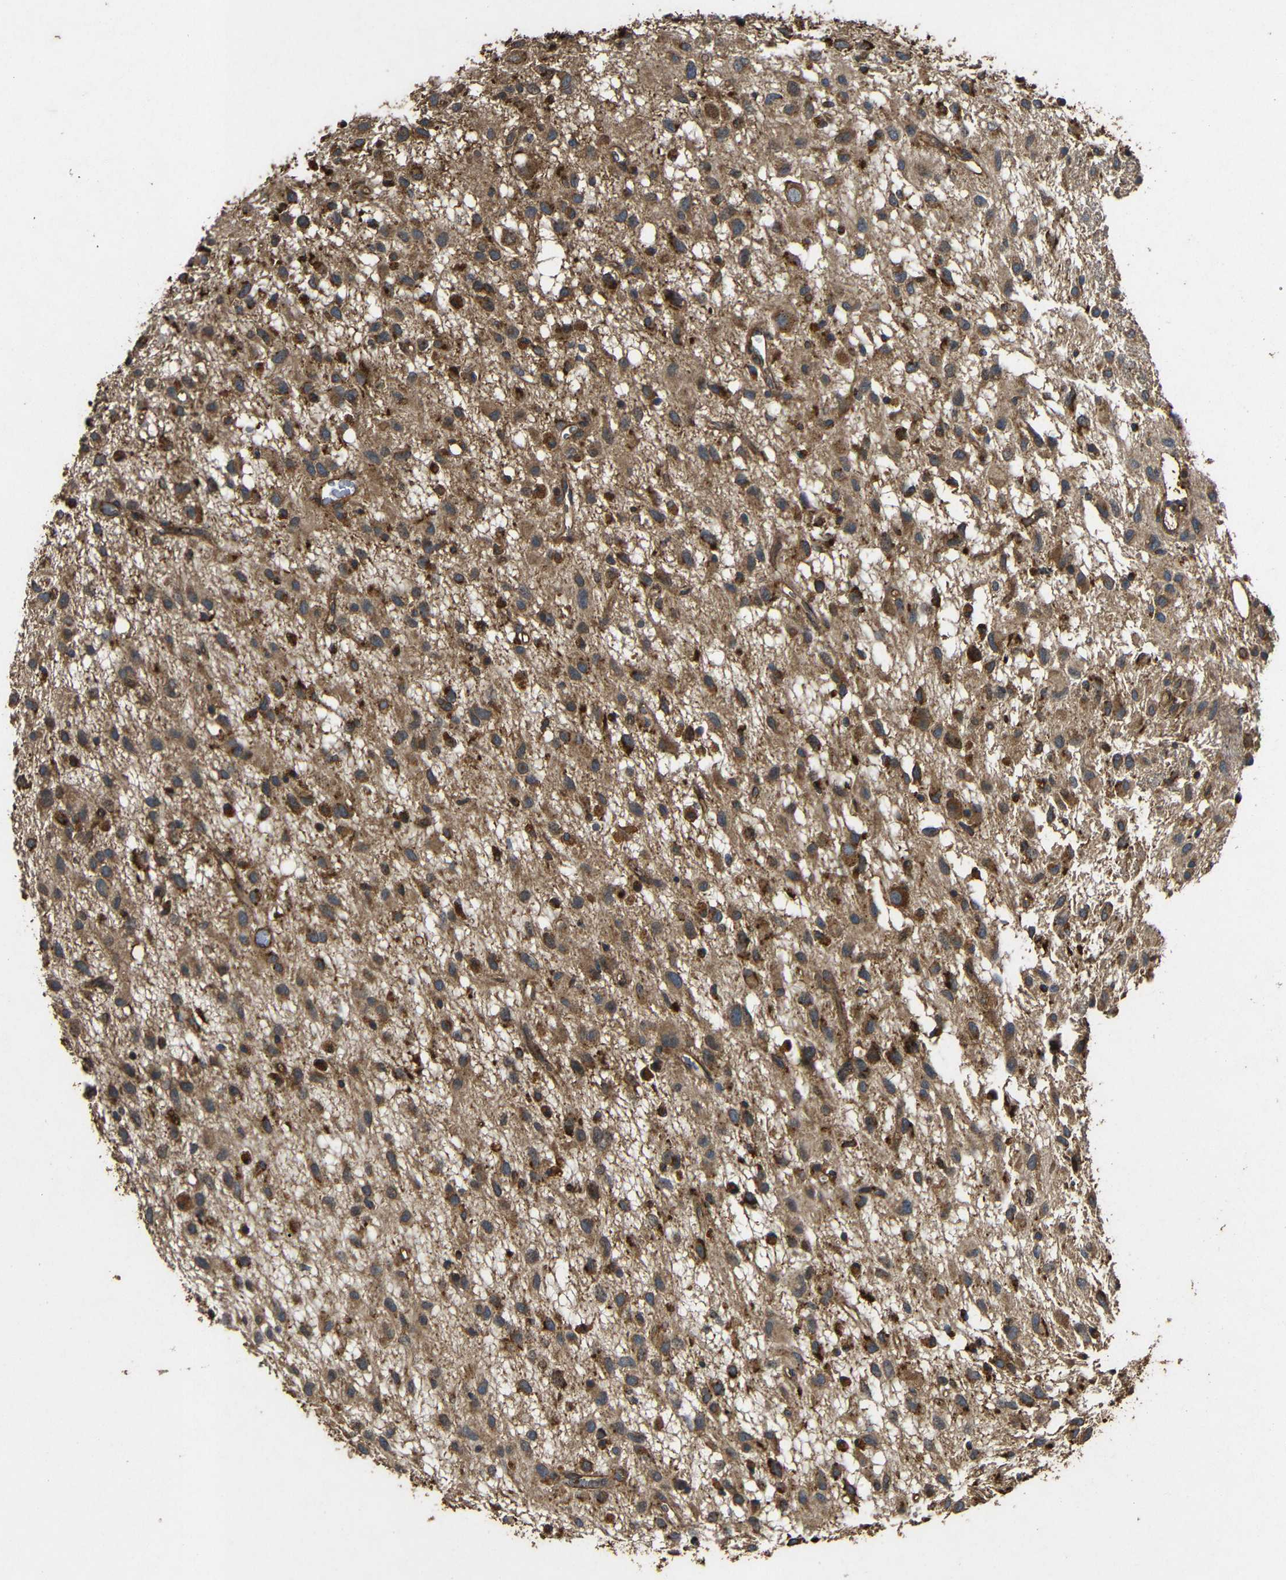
{"staining": {"intensity": "strong", "quantity": "25%-75%", "location": "cytoplasmic/membranous"}, "tissue": "glioma", "cell_type": "Tumor cells", "image_type": "cancer", "snomed": [{"axis": "morphology", "description": "Glioma, malignant, Low grade"}, {"axis": "topography", "description": "Brain"}], "caption": "Glioma stained with a protein marker displays strong staining in tumor cells.", "gene": "EIF2S1", "patient": {"sex": "male", "age": 77}}